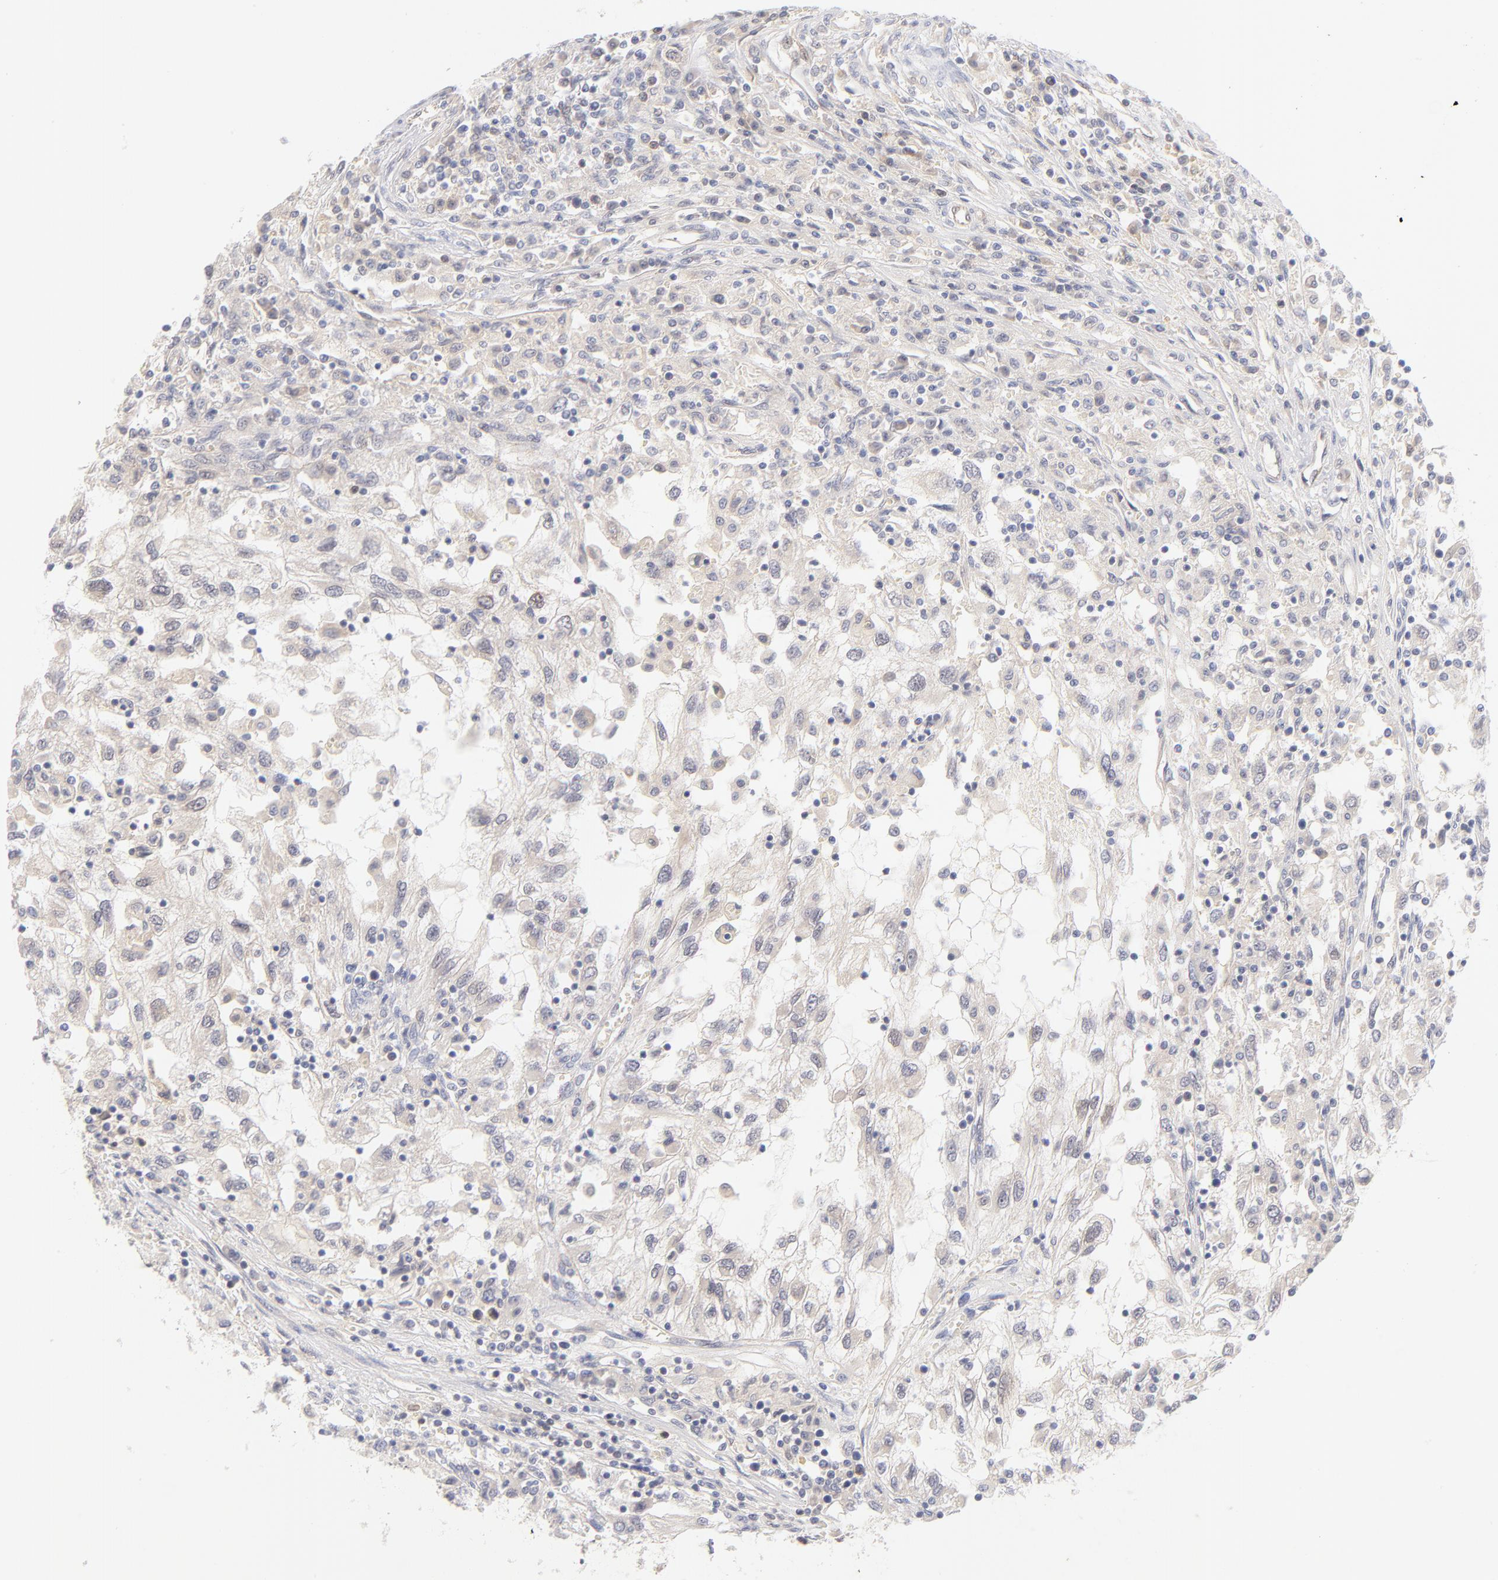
{"staining": {"intensity": "negative", "quantity": "none", "location": "none"}, "tissue": "renal cancer", "cell_type": "Tumor cells", "image_type": "cancer", "snomed": [{"axis": "morphology", "description": "Normal tissue, NOS"}, {"axis": "morphology", "description": "Adenocarcinoma, NOS"}, {"axis": "topography", "description": "Kidney"}], "caption": "There is no significant staining in tumor cells of renal adenocarcinoma.", "gene": "CASP6", "patient": {"sex": "male", "age": 71}}